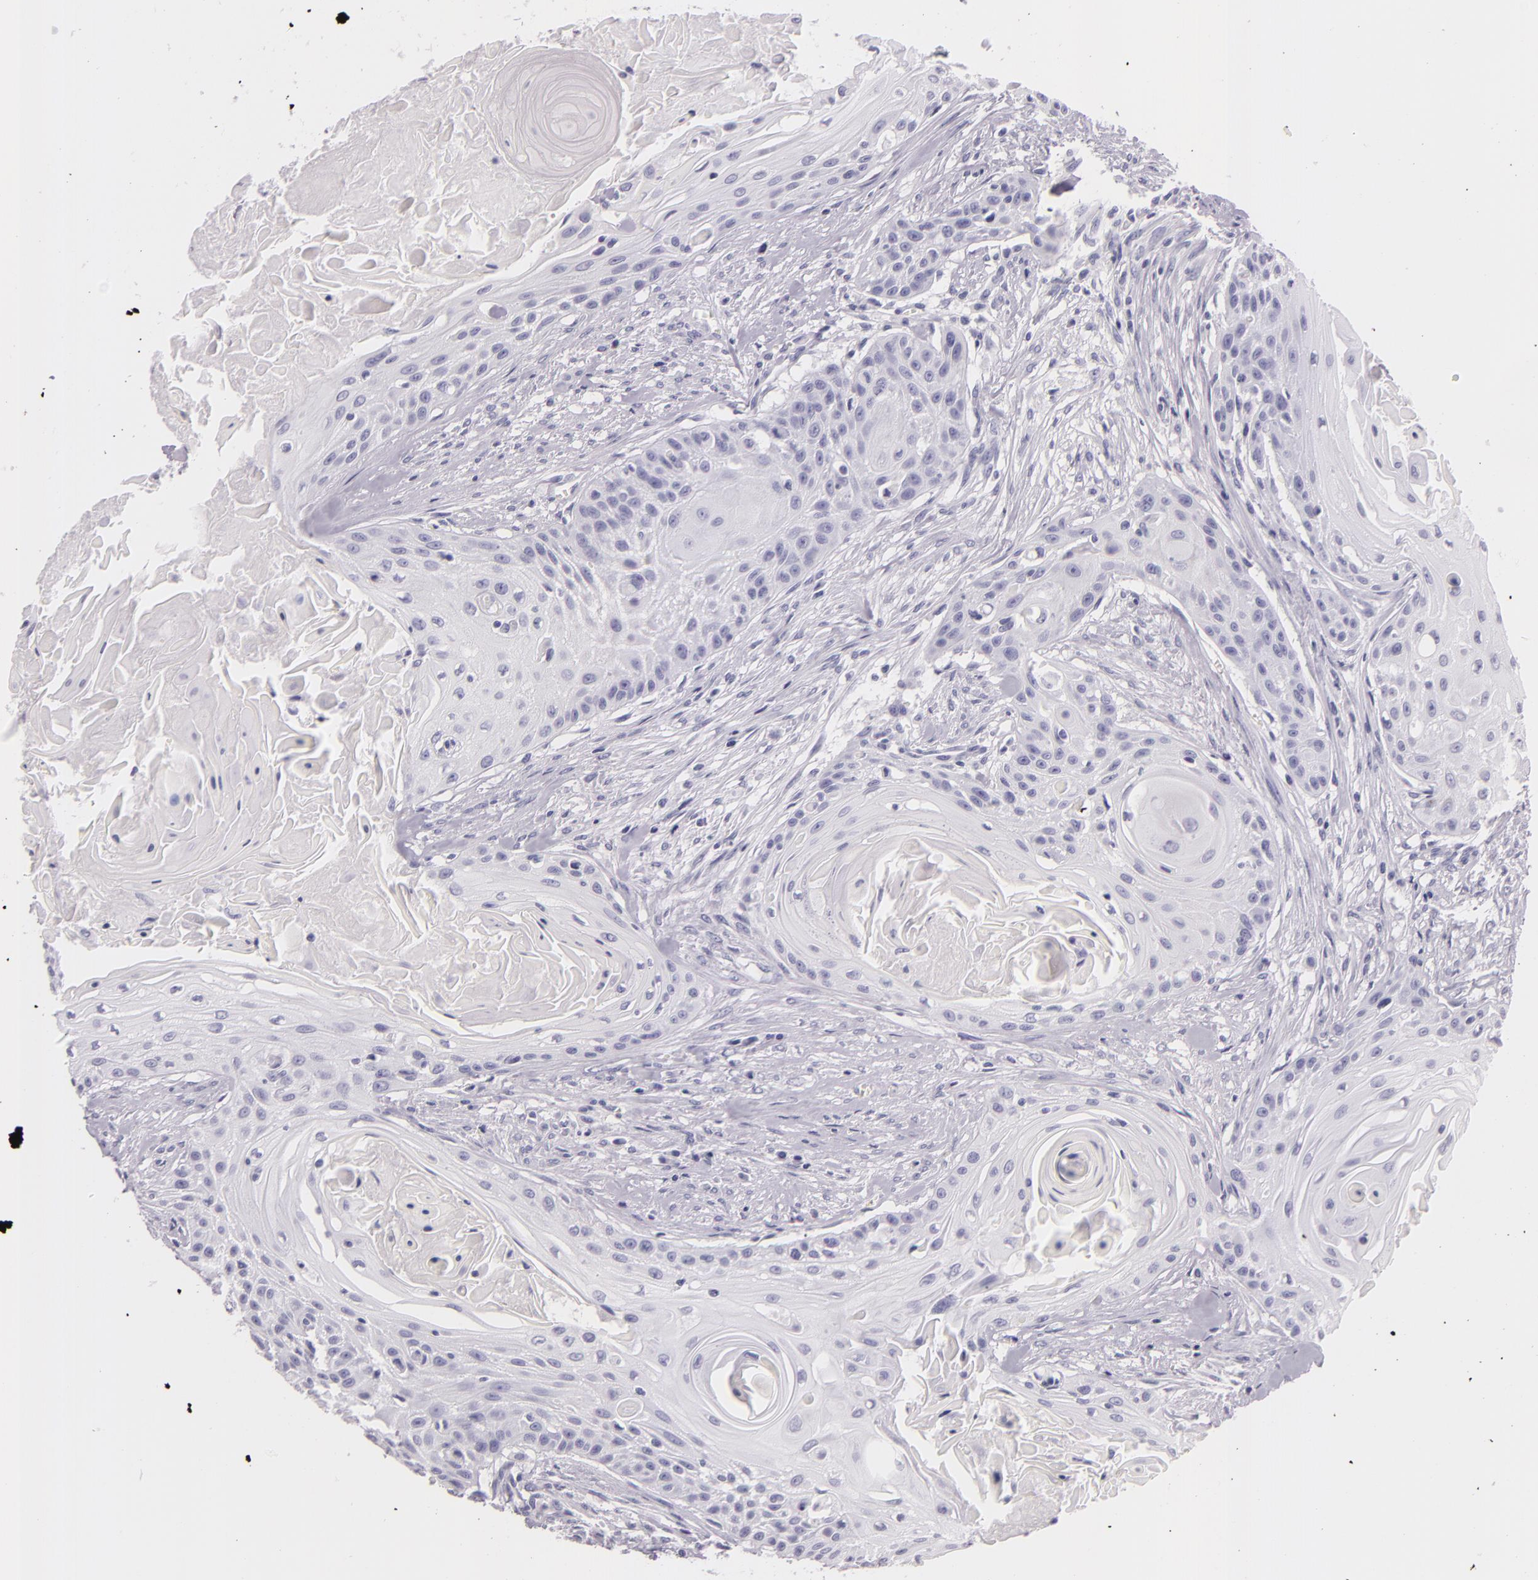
{"staining": {"intensity": "negative", "quantity": "none", "location": "none"}, "tissue": "head and neck cancer", "cell_type": "Tumor cells", "image_type": "cancer", "snomed": [{"axis": "morphology", "description": "Squamous cell carcinoma, NOS"}, {"axis": "morphology", "description": "Squamous cell carcinoma, metastatic, NOS"}, {"axis": "topography", "description": "Lymph node"}, {"axis": "topography", "description": "Salivary gland"}, {"axis": "topography", "description": "Head-Neck"}], "caption": "DAB (3,3'-diaminobenzidine) immunohistochemical staining of head and neck metastatic squamous cell carcinoma exhibits no significant positivity in tumor cells.", "gene": "DLG4", "patient": {"sex": "female", "age": 74}}